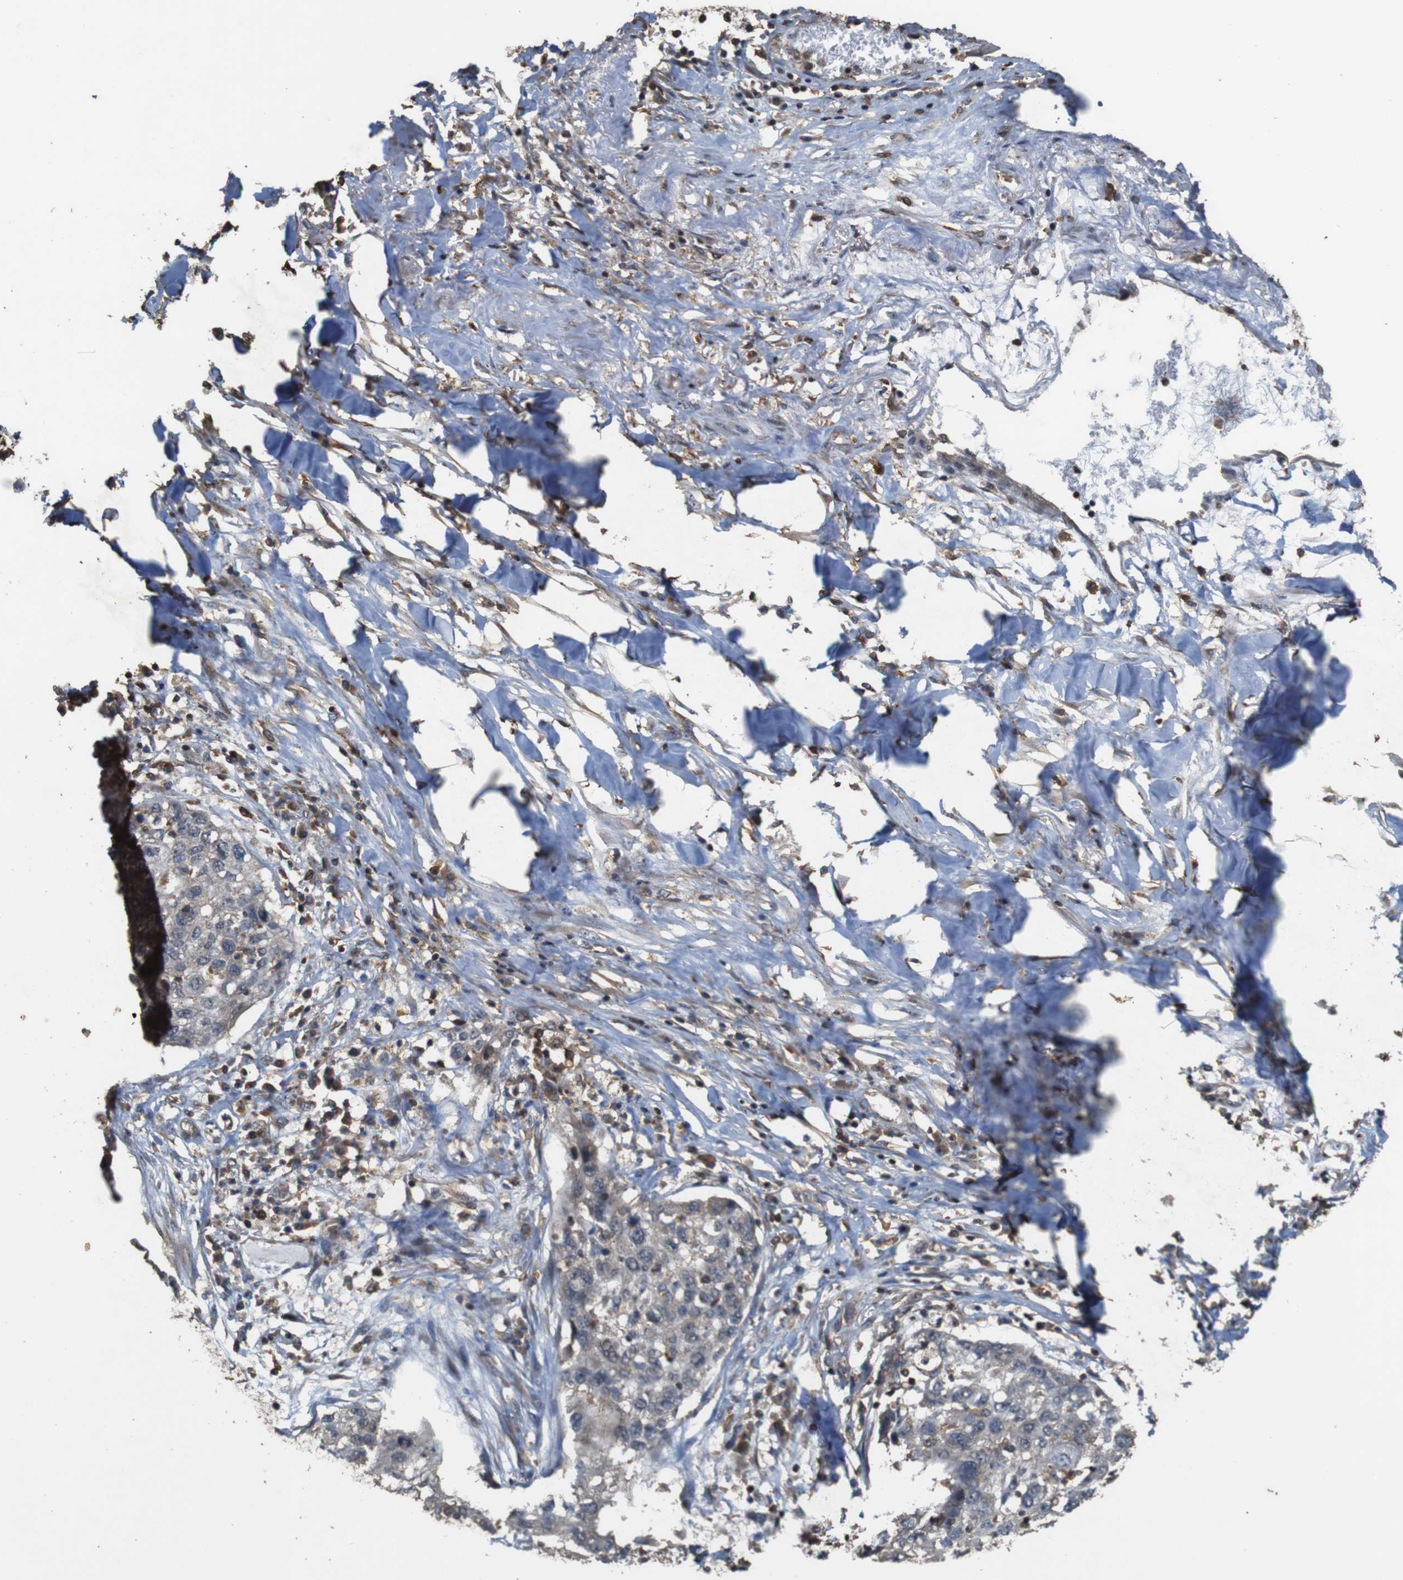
{"staining": {"intensity": "weak", "quantity": "<25%", "location": "cytoplasmic/membranous"}, "tissue": "lung cancer", "cell_type": "Tumor cells", "image_type": "cancer", "snomed": [{"axis": "morphology", "description": "Squamous cell carcinoma, NOS"}, {"axis": "topography", "description": "Lung"}], "caption": "Micrograph shows no significant protein positivity in tumor cells of lung cancer (squamous cell carcinoma).", "gene": "BAG4", "patient": {"sex": "female", "age": 63}}